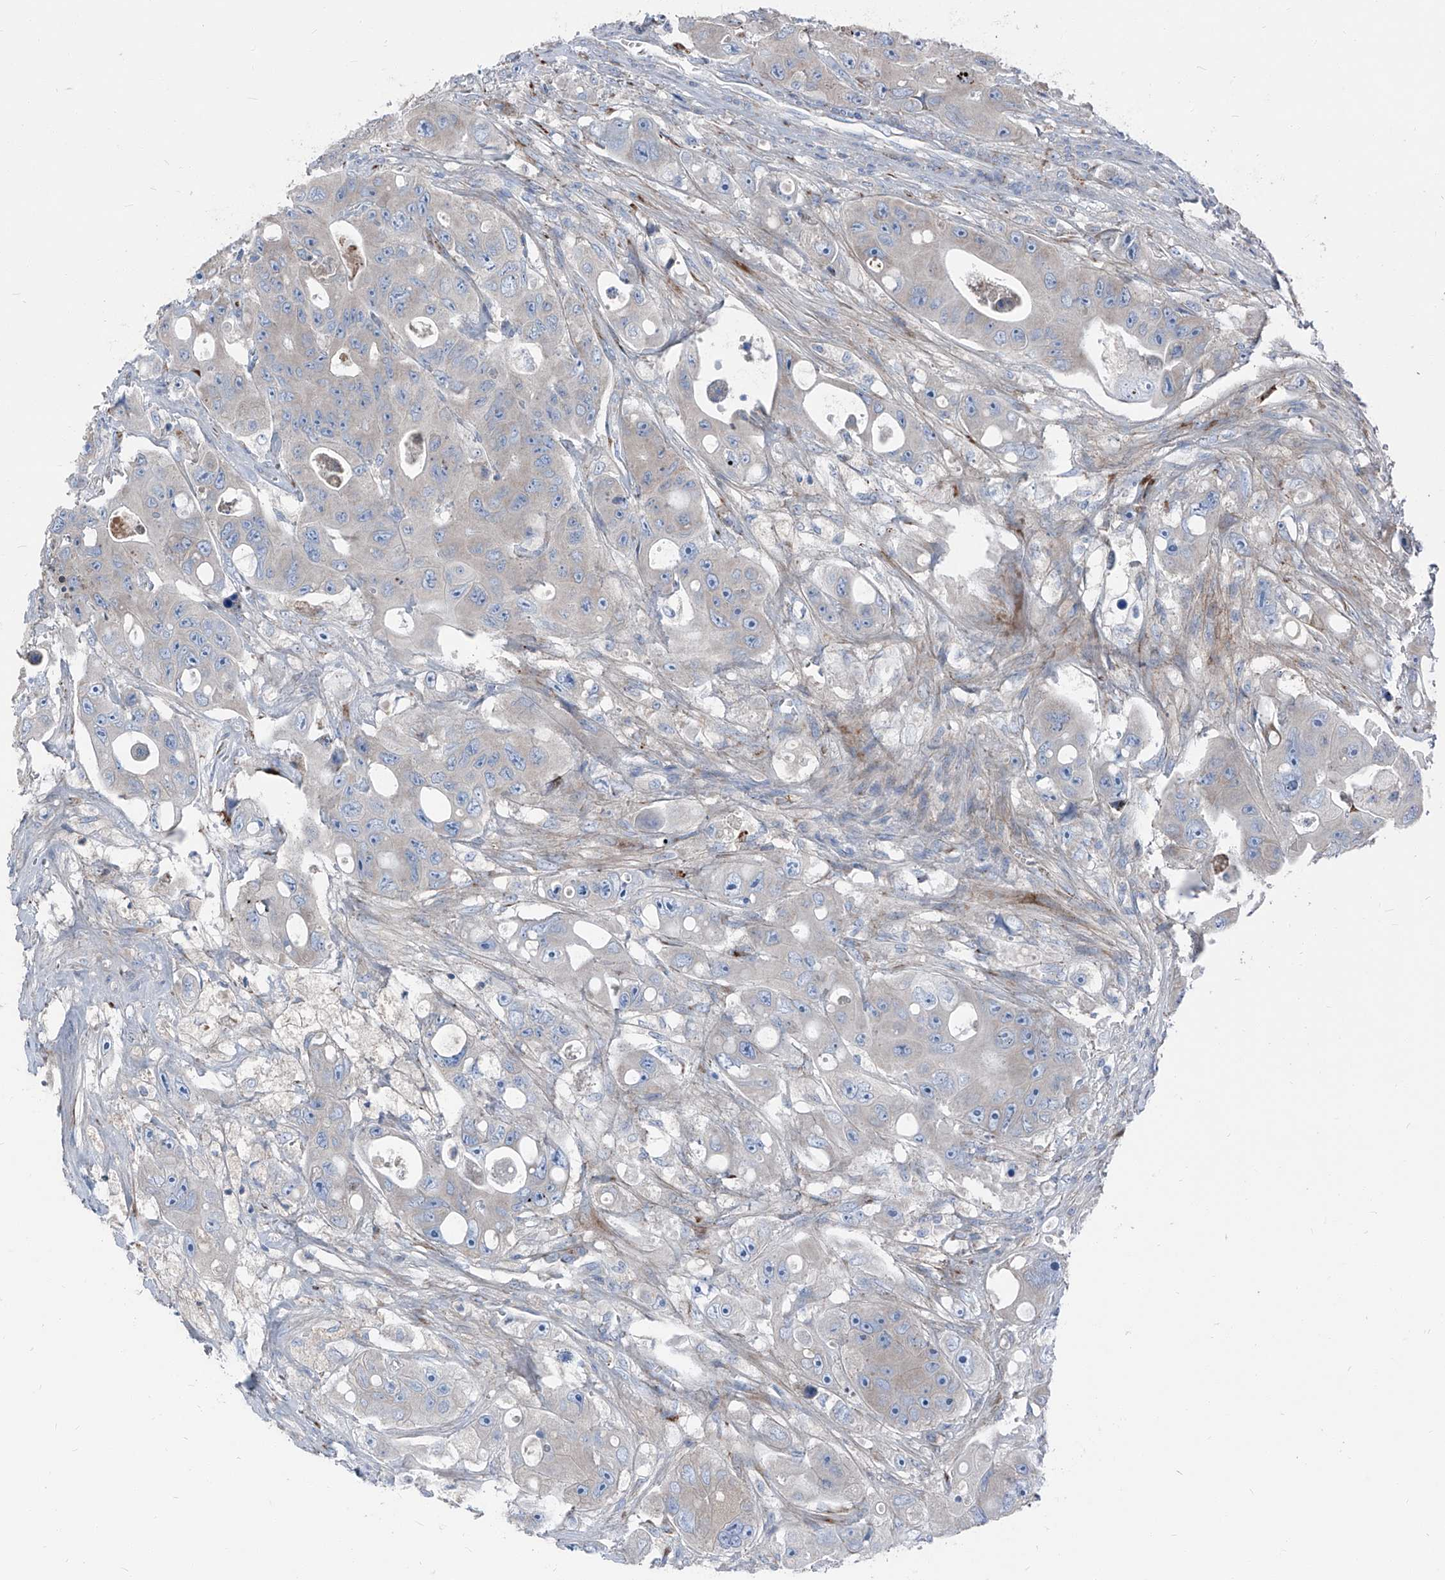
{"staining": {"intensity": "negative", "quantity": "none", "location": "none"}, "tissue": "colorectal cancer", "cell_type": "Tumor cells", "image_type": "cancer", "snomed": [{"axis": "morphology", "description": "Adenocarcinoma, NOS"}, {"axis": "topography", "description": "Colon"}], "caption": "Immunohistochemistry histopathology image of human colorectal adenocarcinoma stained for a protein (brown), which demonstrates no positivity in tumor cells.", "gene": "IFI27", "patient": {"sex": "female", "age": 46}}